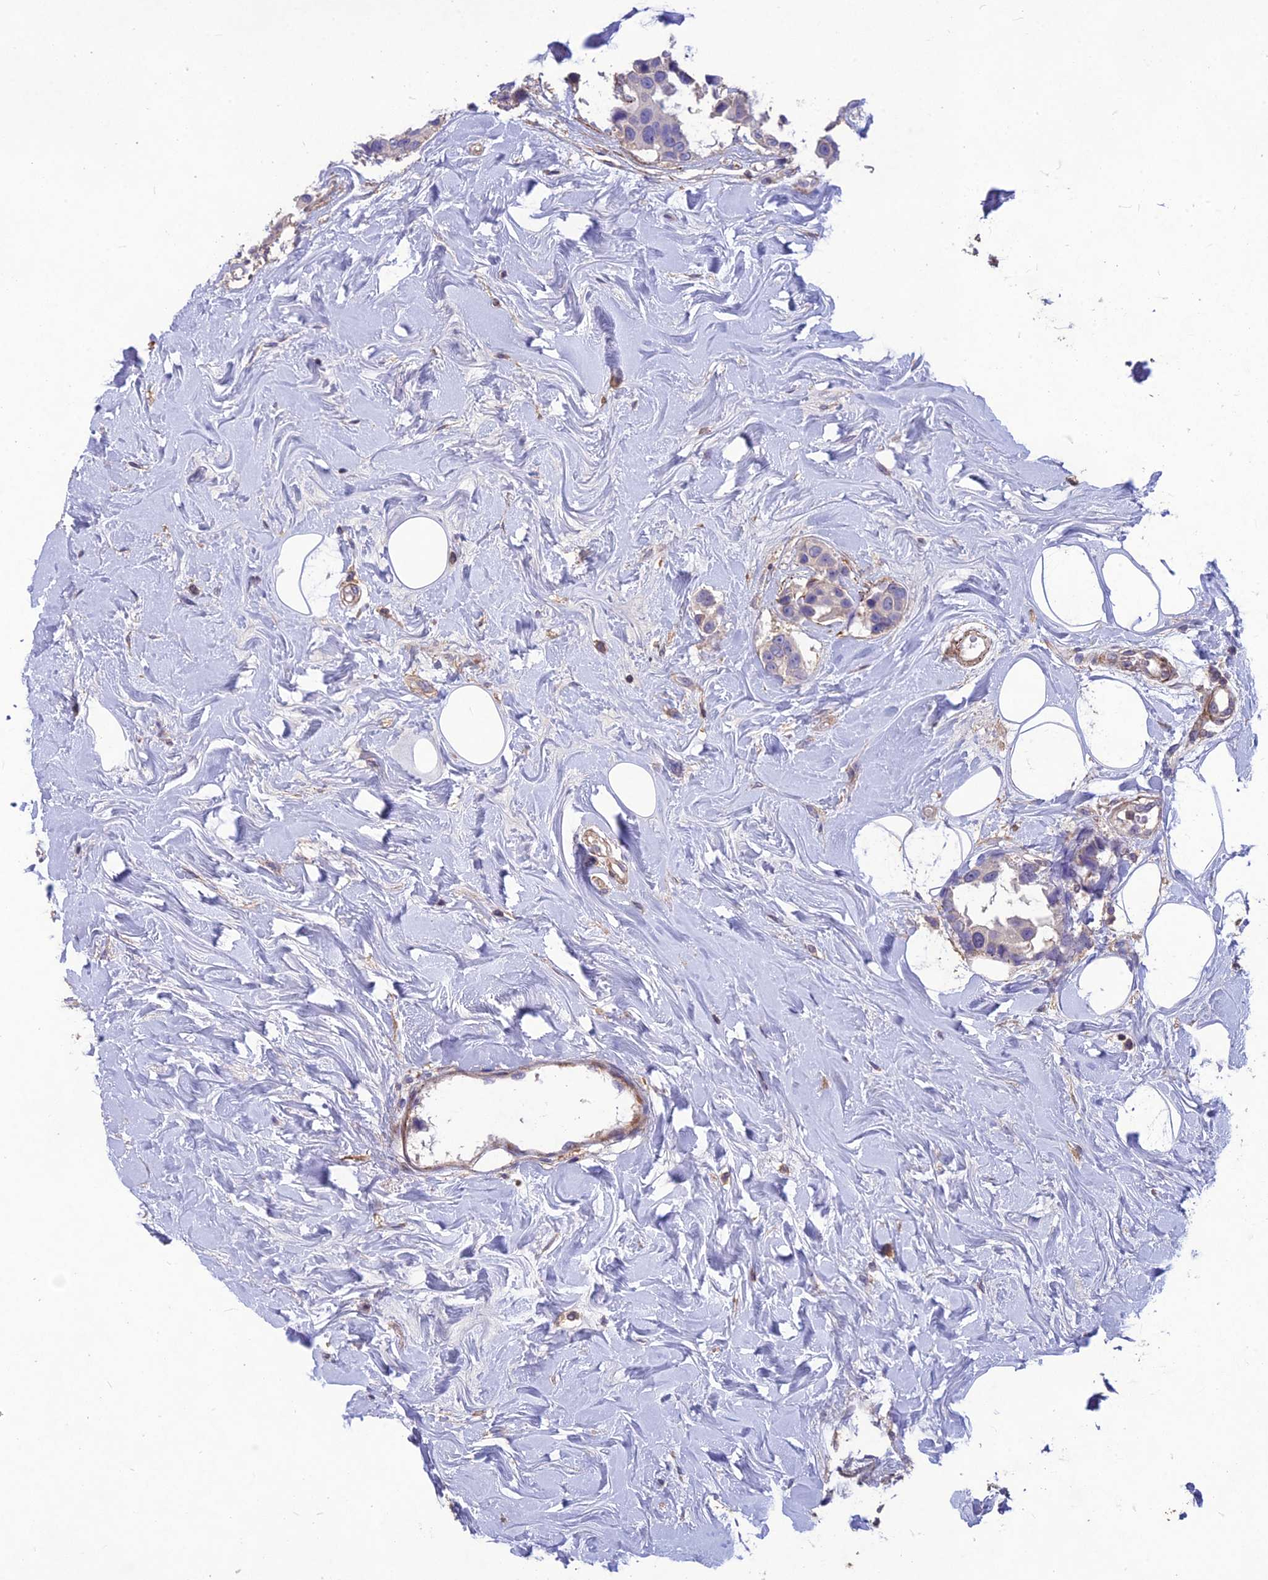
{"staining": {"intensity": "negative", "quantity": "none", "location": "none"}, "tissue": "breast cancer", "cell_type": "Tumor cells", "image_type": "cancer", "snomed": [{"axis": "morphology", "description": "Normal tissue, NOS"}, {"axis": "morphology", "description": "Duct carcinoma"}, {"axis": "topography", "description": "Breast"}], "caption": "The immunohistochemistry (IHC) histopathology image has no significant staining in tumor cells of invasive ductal carcinoma (breast) tissue.", "gene": "CLUH", "patient": {"sex": "female", "age": 39}}